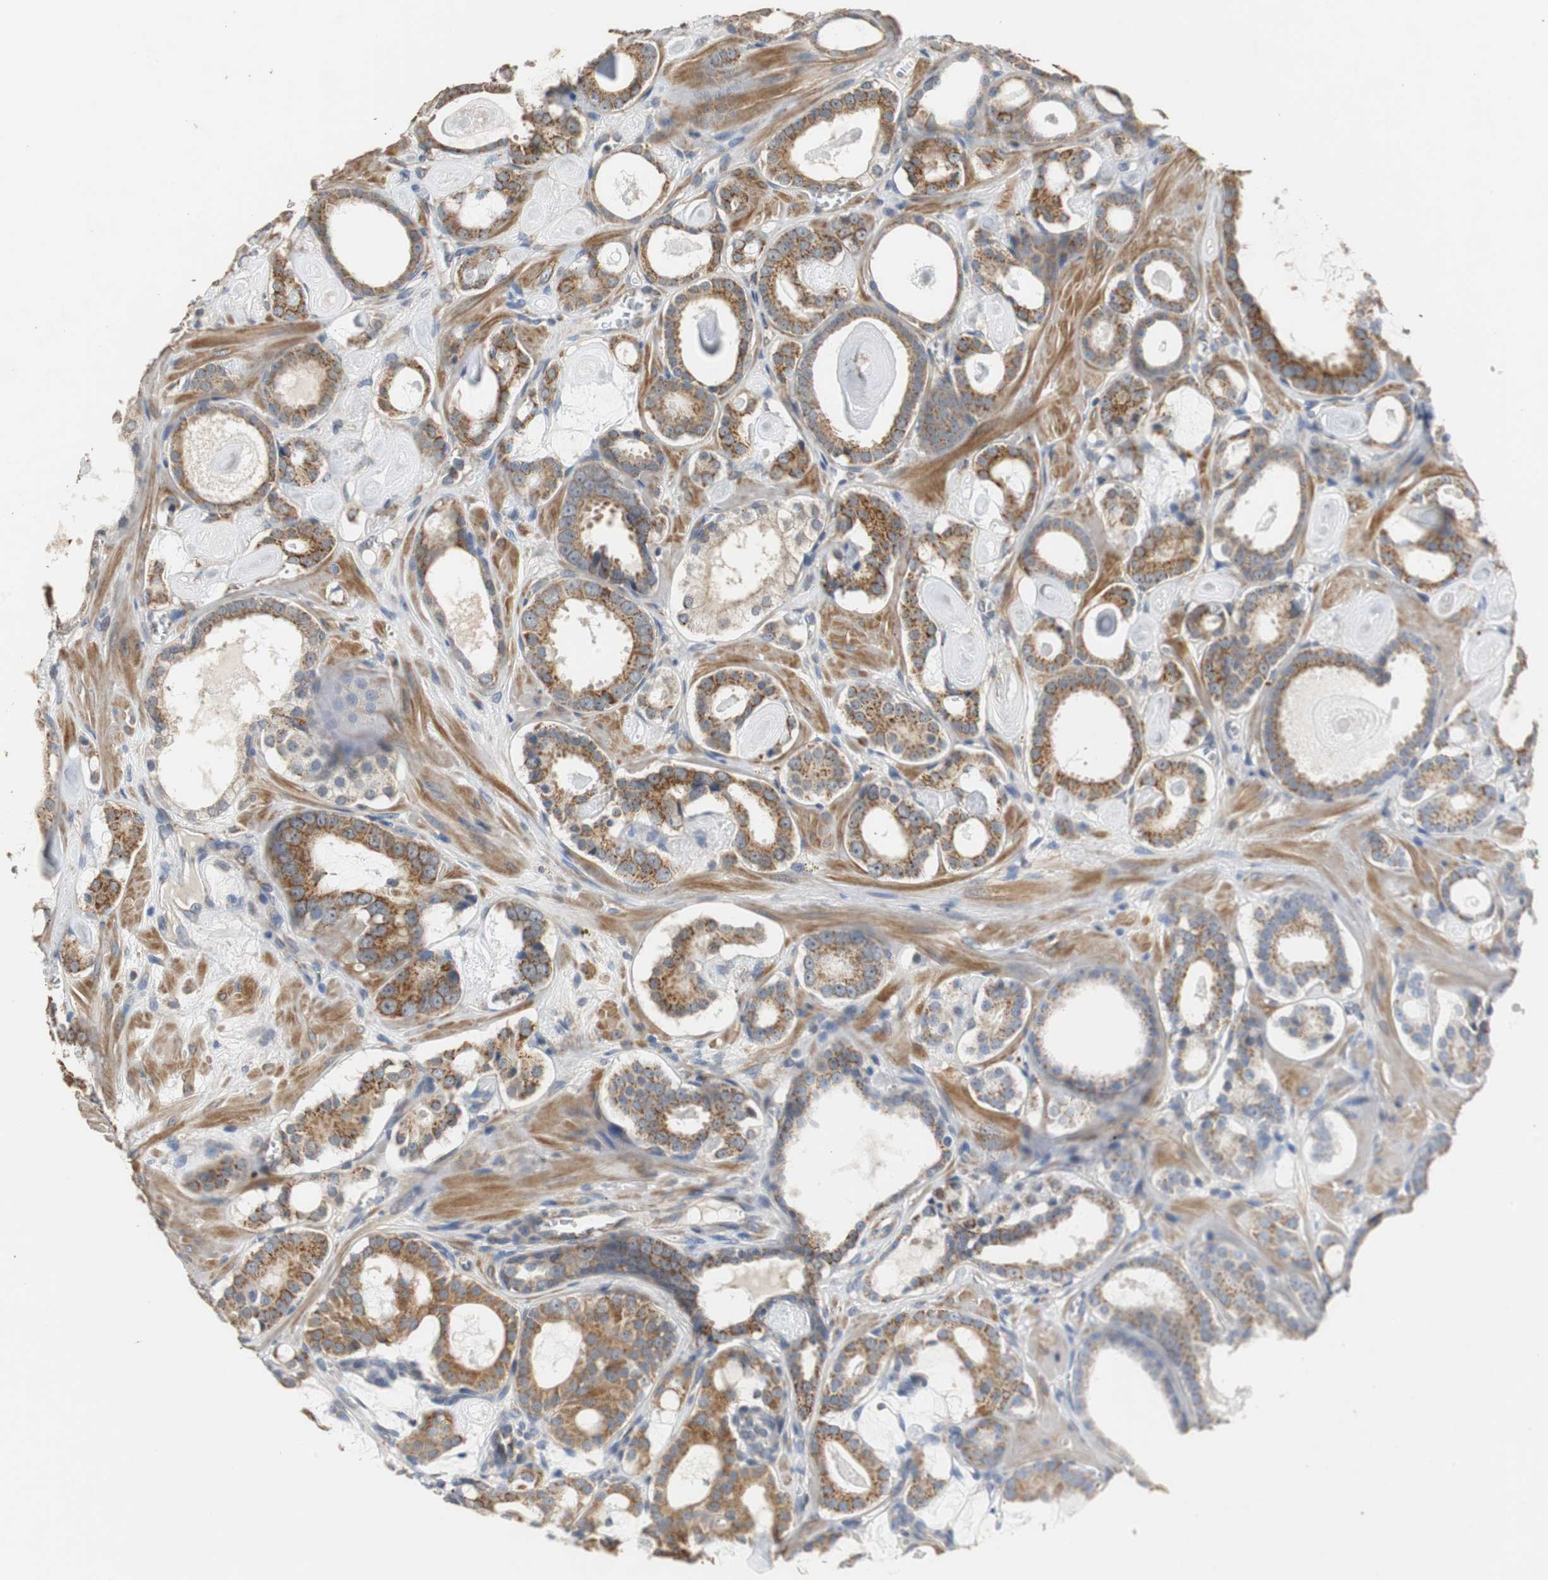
{"staining": {"intensity": "moderate", "quantity": ">75%", "location": "cytoplasmic/membranous"}, "tissue": "prostate cancer", "cell_type": "Tumor cells", "image_type": "cancer", "snomed": [{"axis": "morphology", "description": "Adenocarcinoma, Low grade"}, {"axis": "topography", "description": "Prostate"}], "caption": "This is a histology image of immunohistochemistry (IHC) staining of prostate adenocarcinoma (low-grade), which shows moderate positivity in the cytoplasmic/membranous of tumor cells.", "gene": "HMGCL", "patient": {"sex": "male", "age": 57}}